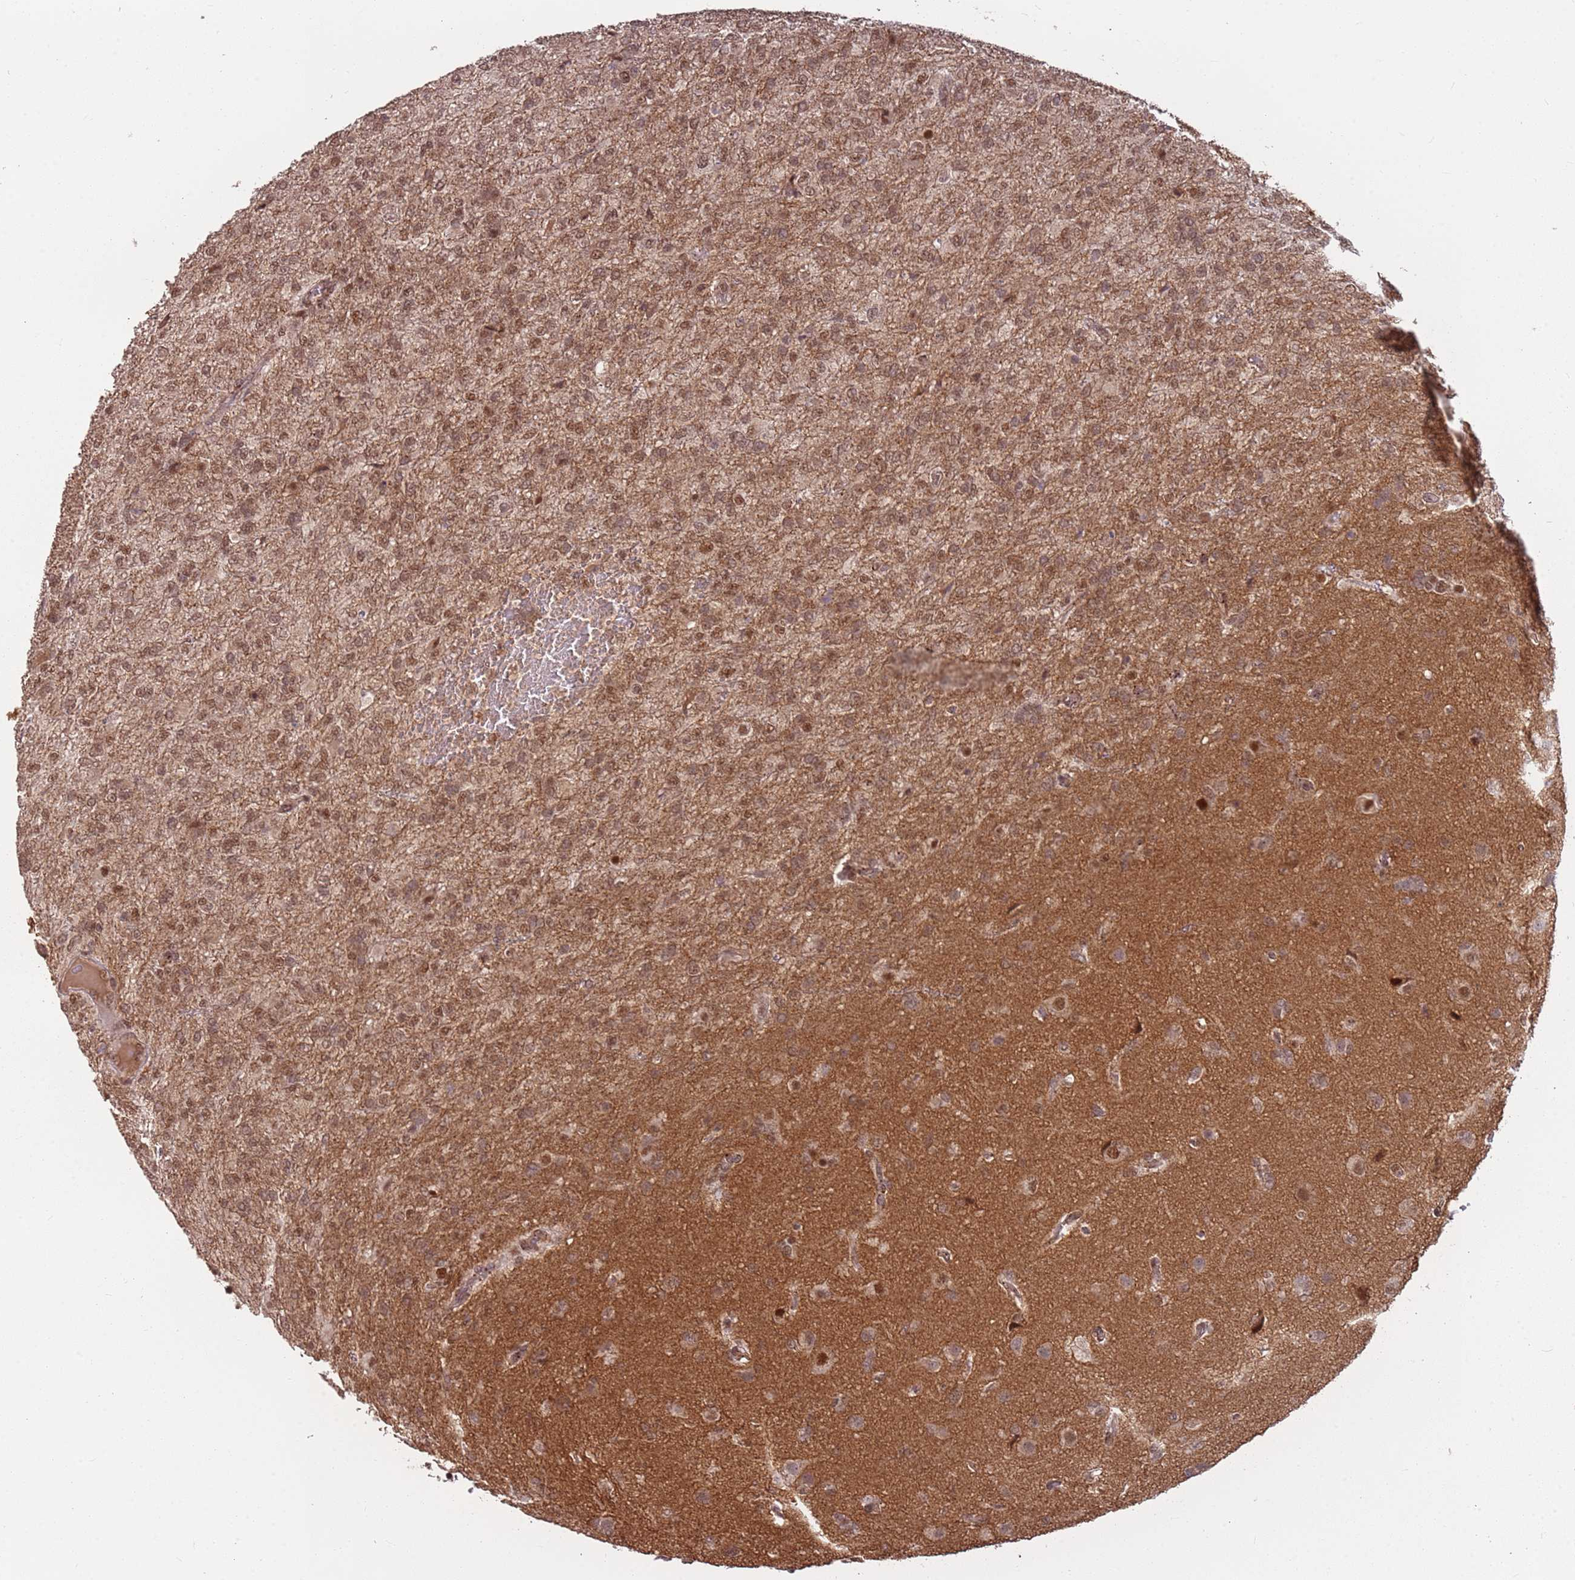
{"staining": {"intensity": "moderate", "quantity": ">75%", "location": "nuclear"}, "tissue": "glioma", "cell_type": "Tumor cells", "image_type": "cancer", "snomed": [{"axis": "morphology", "description": "Glioma, malignant, High grade"}, {"axis": "topography", "description": "Brain"}], "caption": "About >75% of tumor cells in malignant glioma (high-grade) show moderate nuclear protein staining as visualized by brown immunohistochemical staining.", "gene": "POLR3H", "patient": {"sex": "female", "age": 74}}